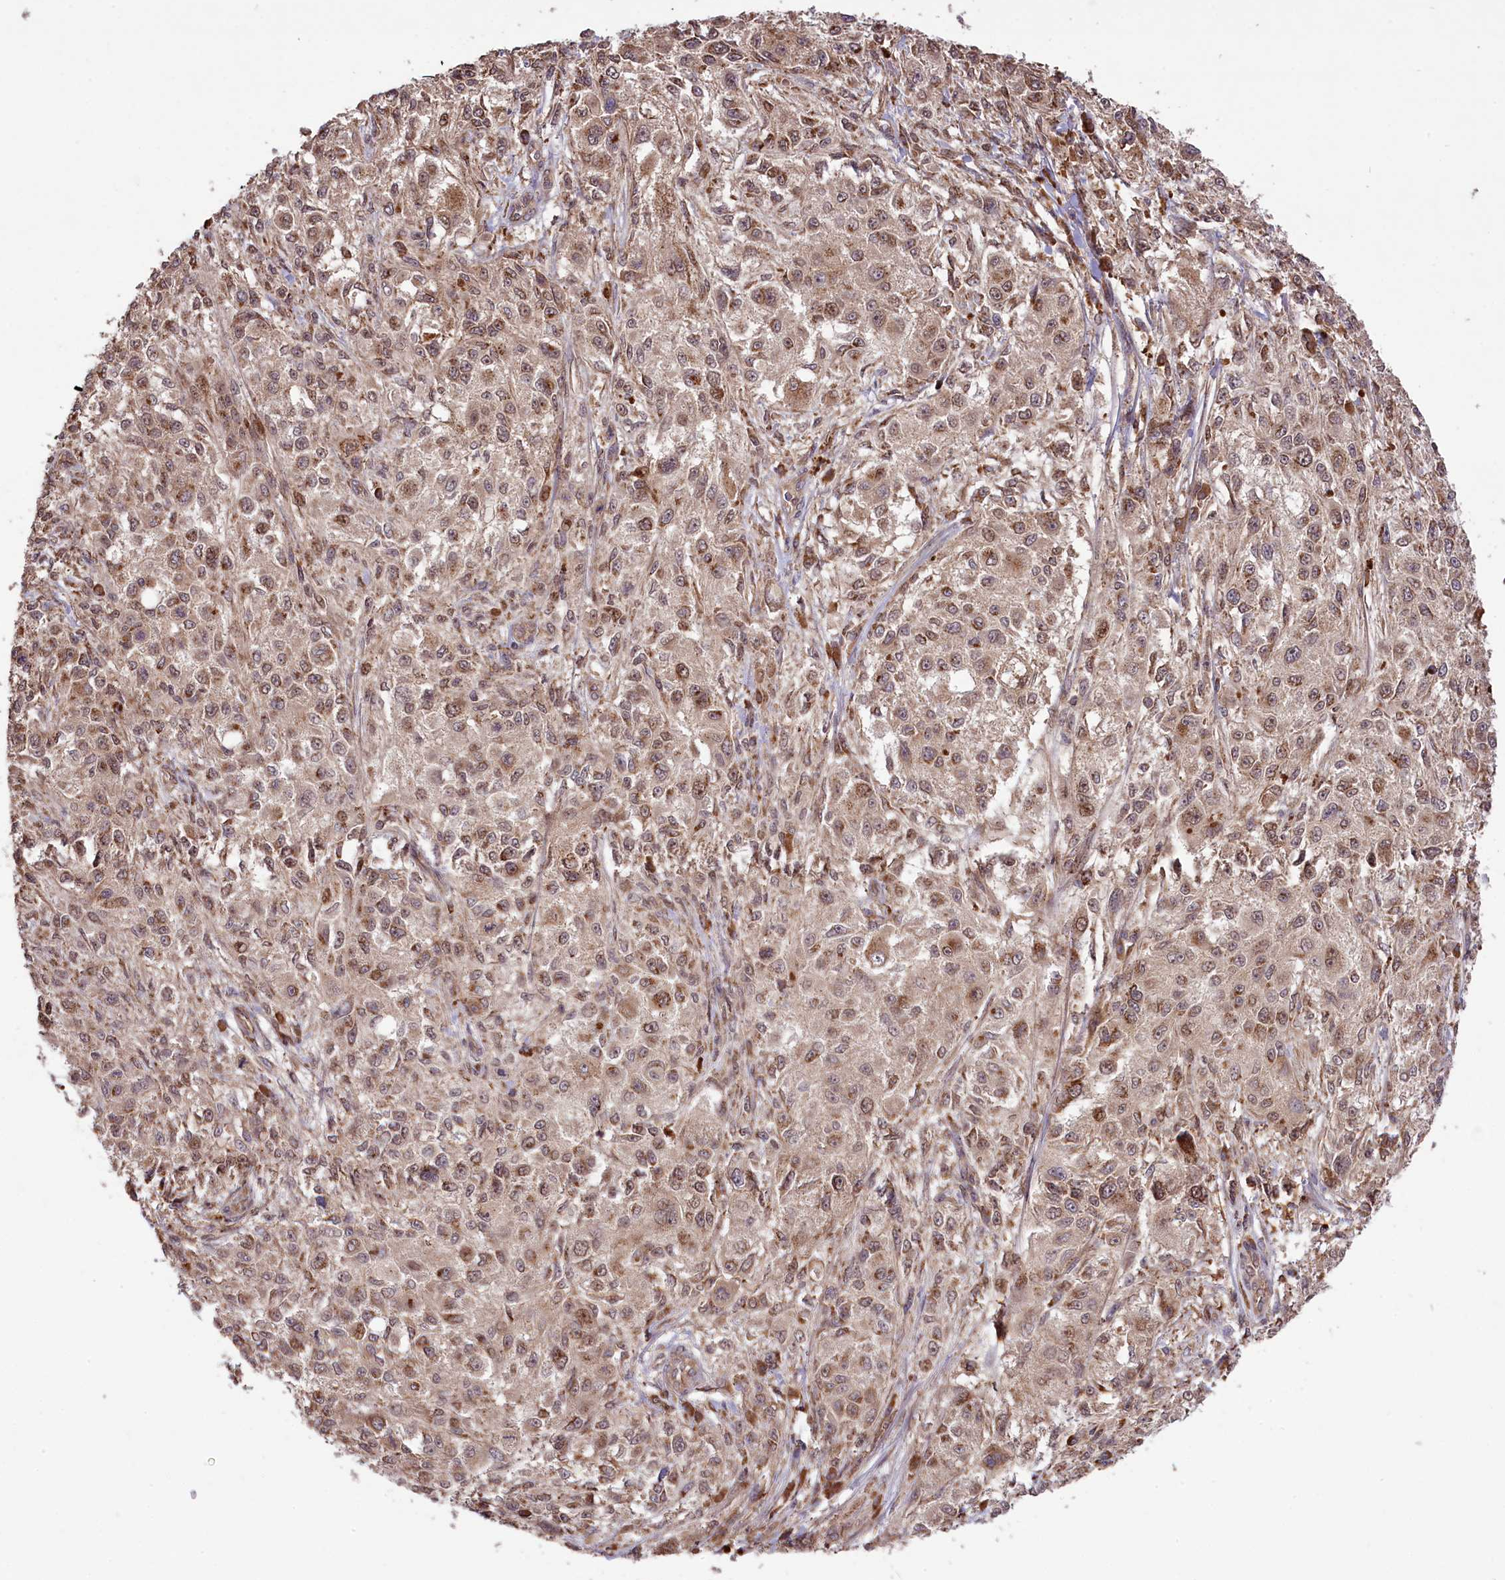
{"staining": {"intensity": "moderate", "quantity": ">75%", "location": "cytoplasmic/membranous,nuclear"}, "tissue": "melanoma", "cell_type": "Tumor cells", "image_type": "cancer", "snomed": [{"axis": "morphology", "description": "Necrosis, NOS"}, {"axis": "morphology", "description": "Malignant melanoma, NOS"}, {"axis": "topography", "description": "Skin"}], "caption": "A medium amount of moderate cytoplasmic/membranous and nuclear staining is identified in approximately >75% of tumor cells in melanoma tissue.", "gene": "HDAC5", "patient": {"sex": "female", "age": 87}}